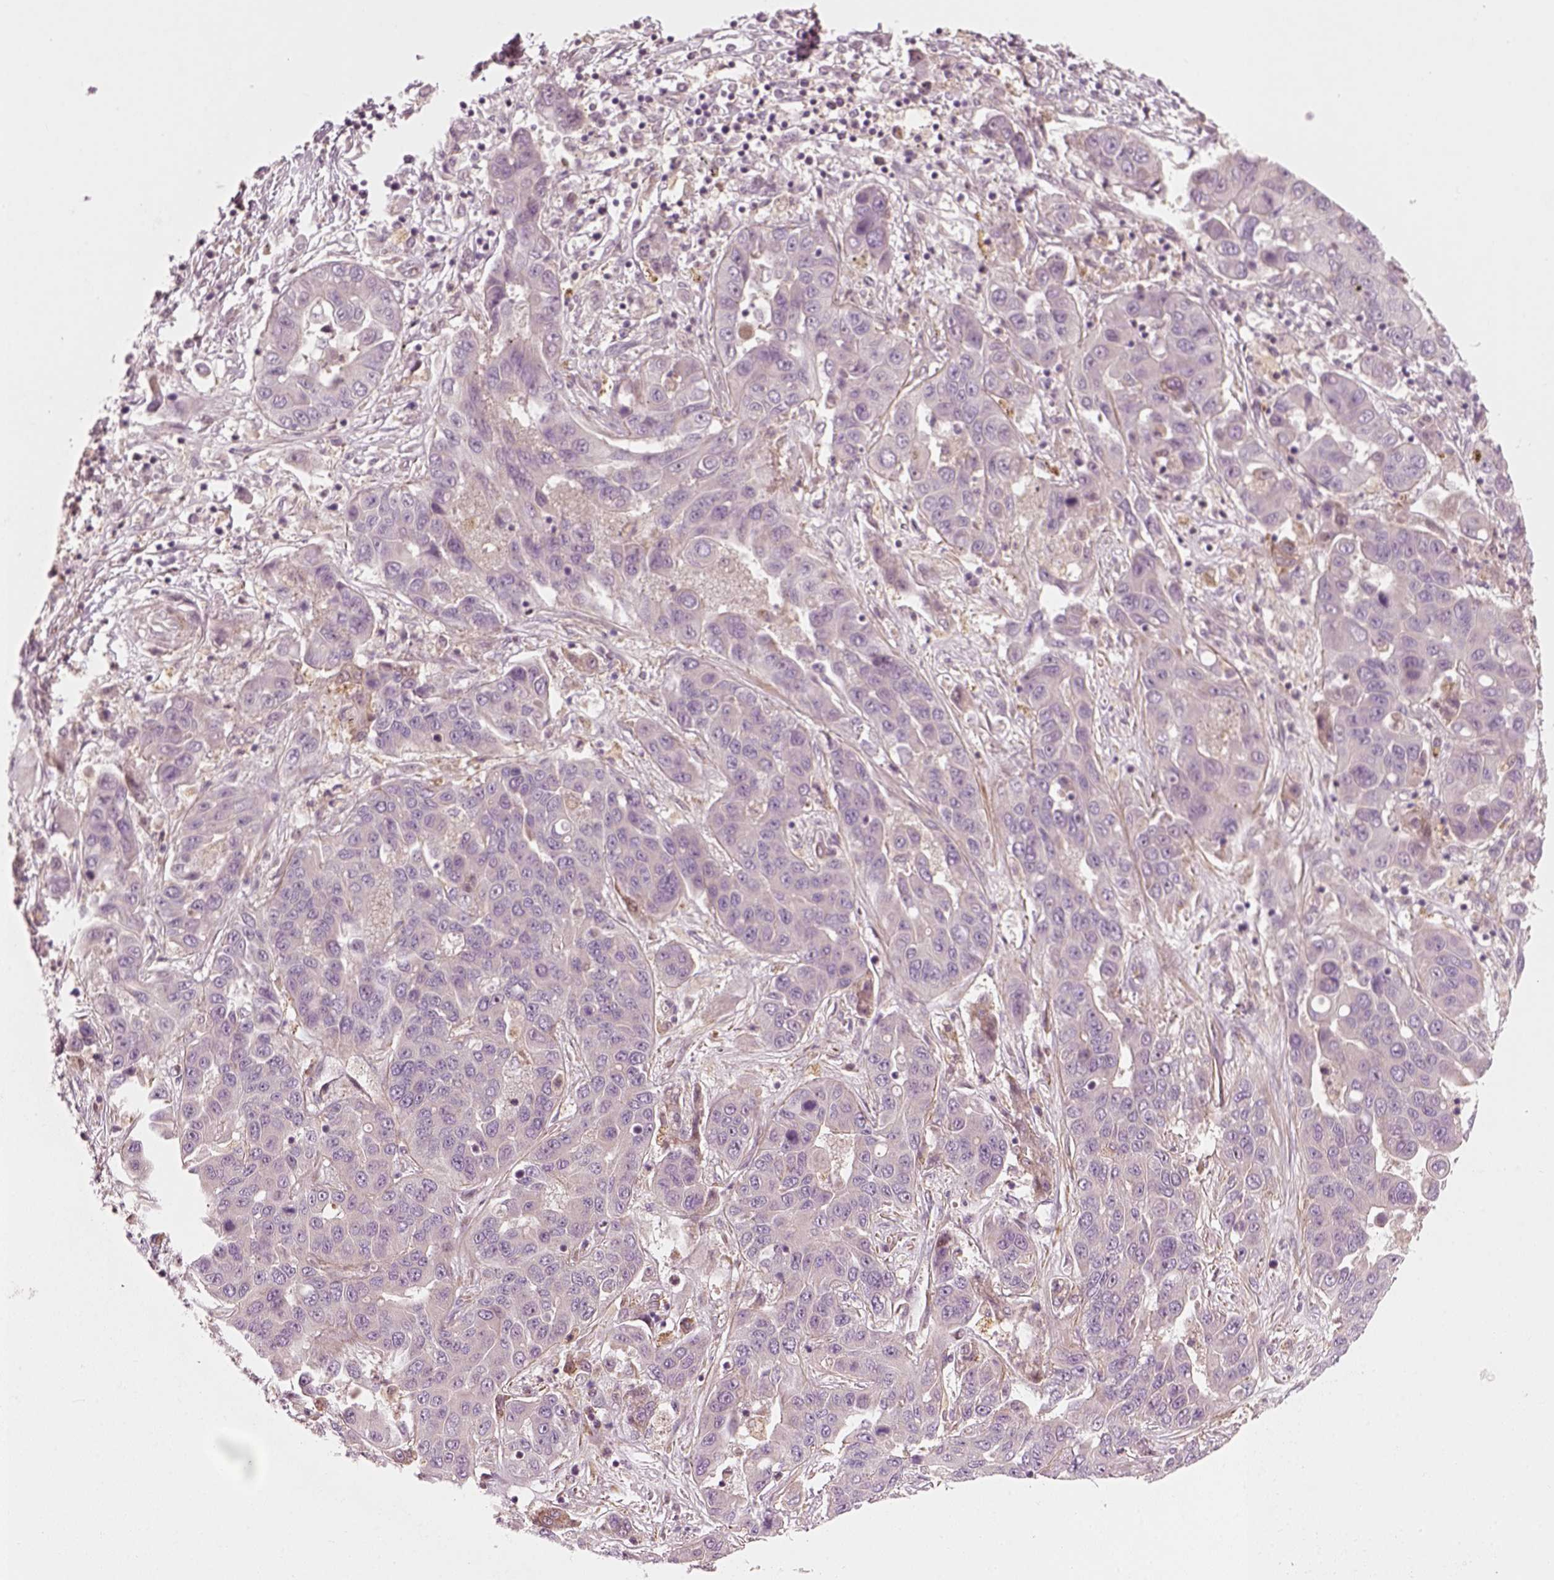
{"staining": {"intensity": "negative", "quantity": "none", "location": "none"}, "tissue": "liver cancer", "cell_type": "Tumor cells", "image_type": "cancer", "snomed": [{"axis": "morphology", "description": "Cholangiocarcinoma"}, {"axis": "topography", "description": "Liver"}], "caption": "IHC of liver cholangiocarcinoma demonstrates no expression in tumor cells.", "gene": "DNASE1L1", "patient": {"sex": "female", "age": 52}}